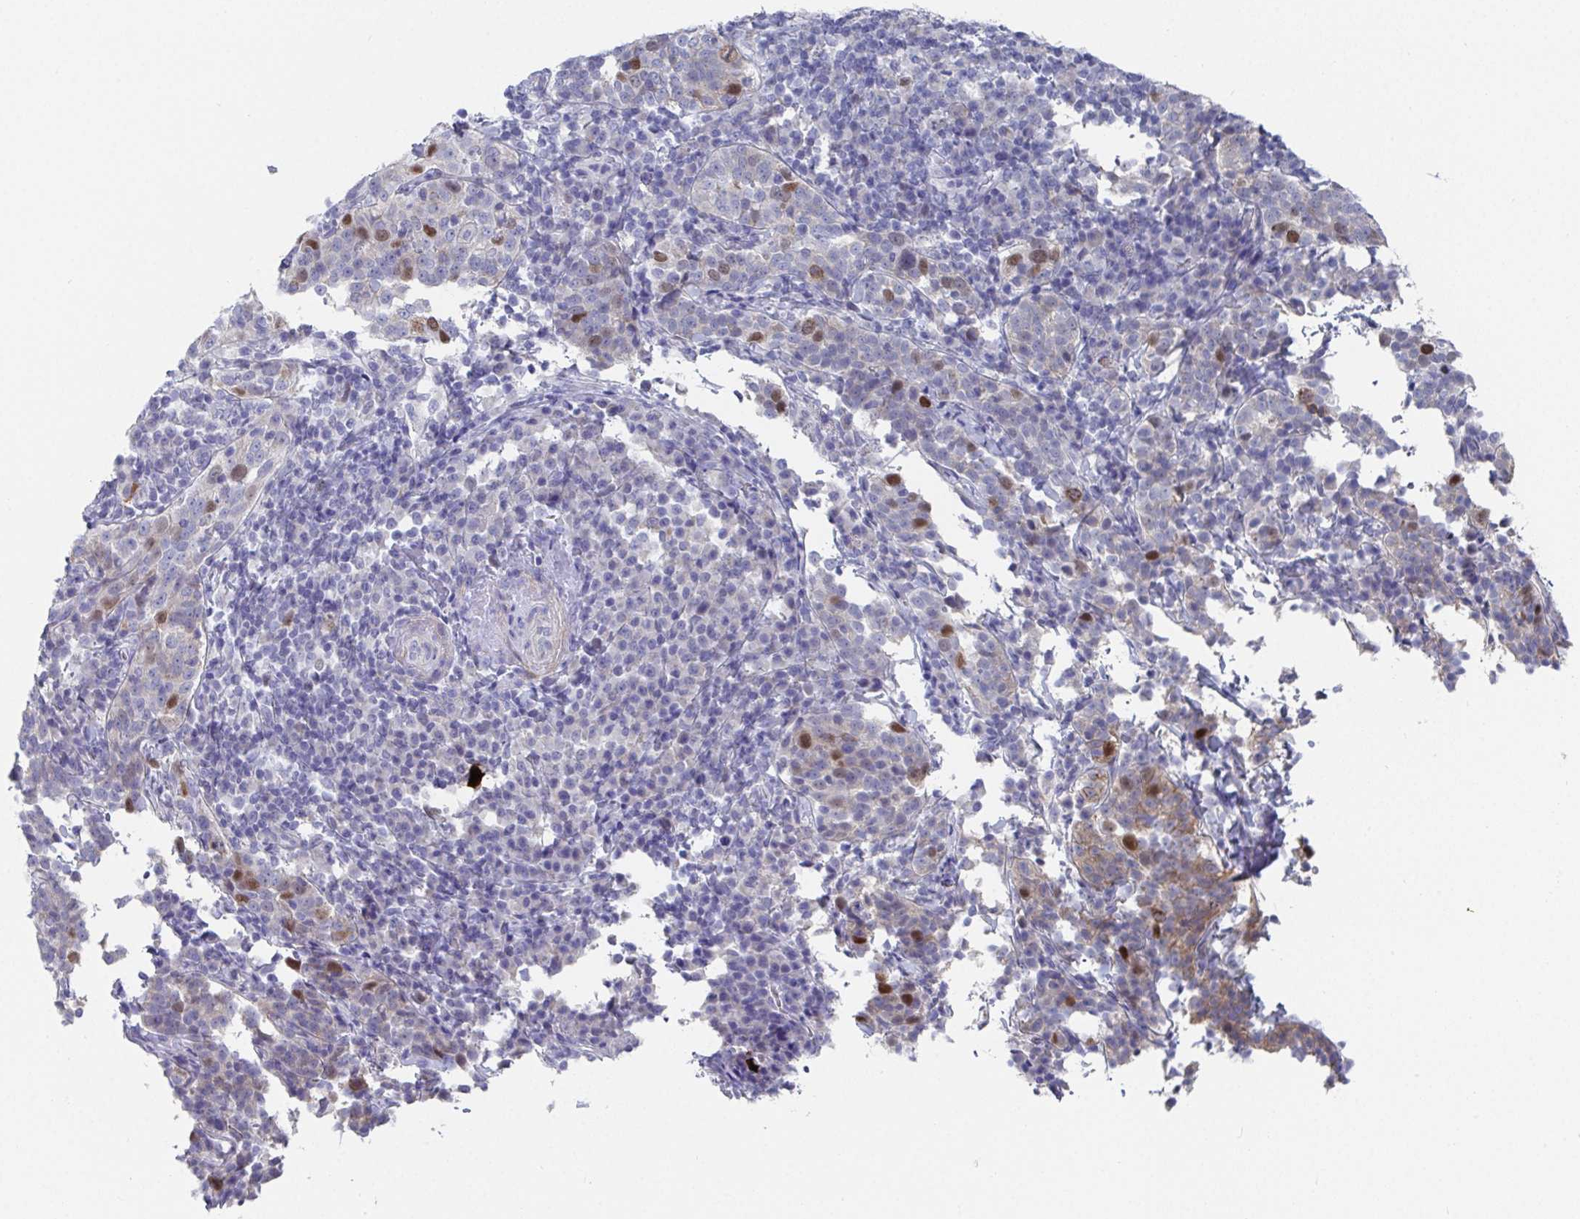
{"staining": {"intensity": "moderate", "quantity": "<25%", "location": "nuclear"}, "tissue": "cervical cancer", "cell_type": "Tumor cells", "image_type": "cancer", "snomed": [{"axis": "morphology", "description": "Squamous cell carcinoma, NOS"}, {"axis": "topography", "description": "Cervix"}], "caption": "Immunohistochemistry (IHC) image of cervical cancer stained for a protein (brown), which reveals low levels of moderate nuclear staining in about <25% of tumor cells.", "gene": "ATP5F1C", "patient": {"sex": "female", "age": 75}}